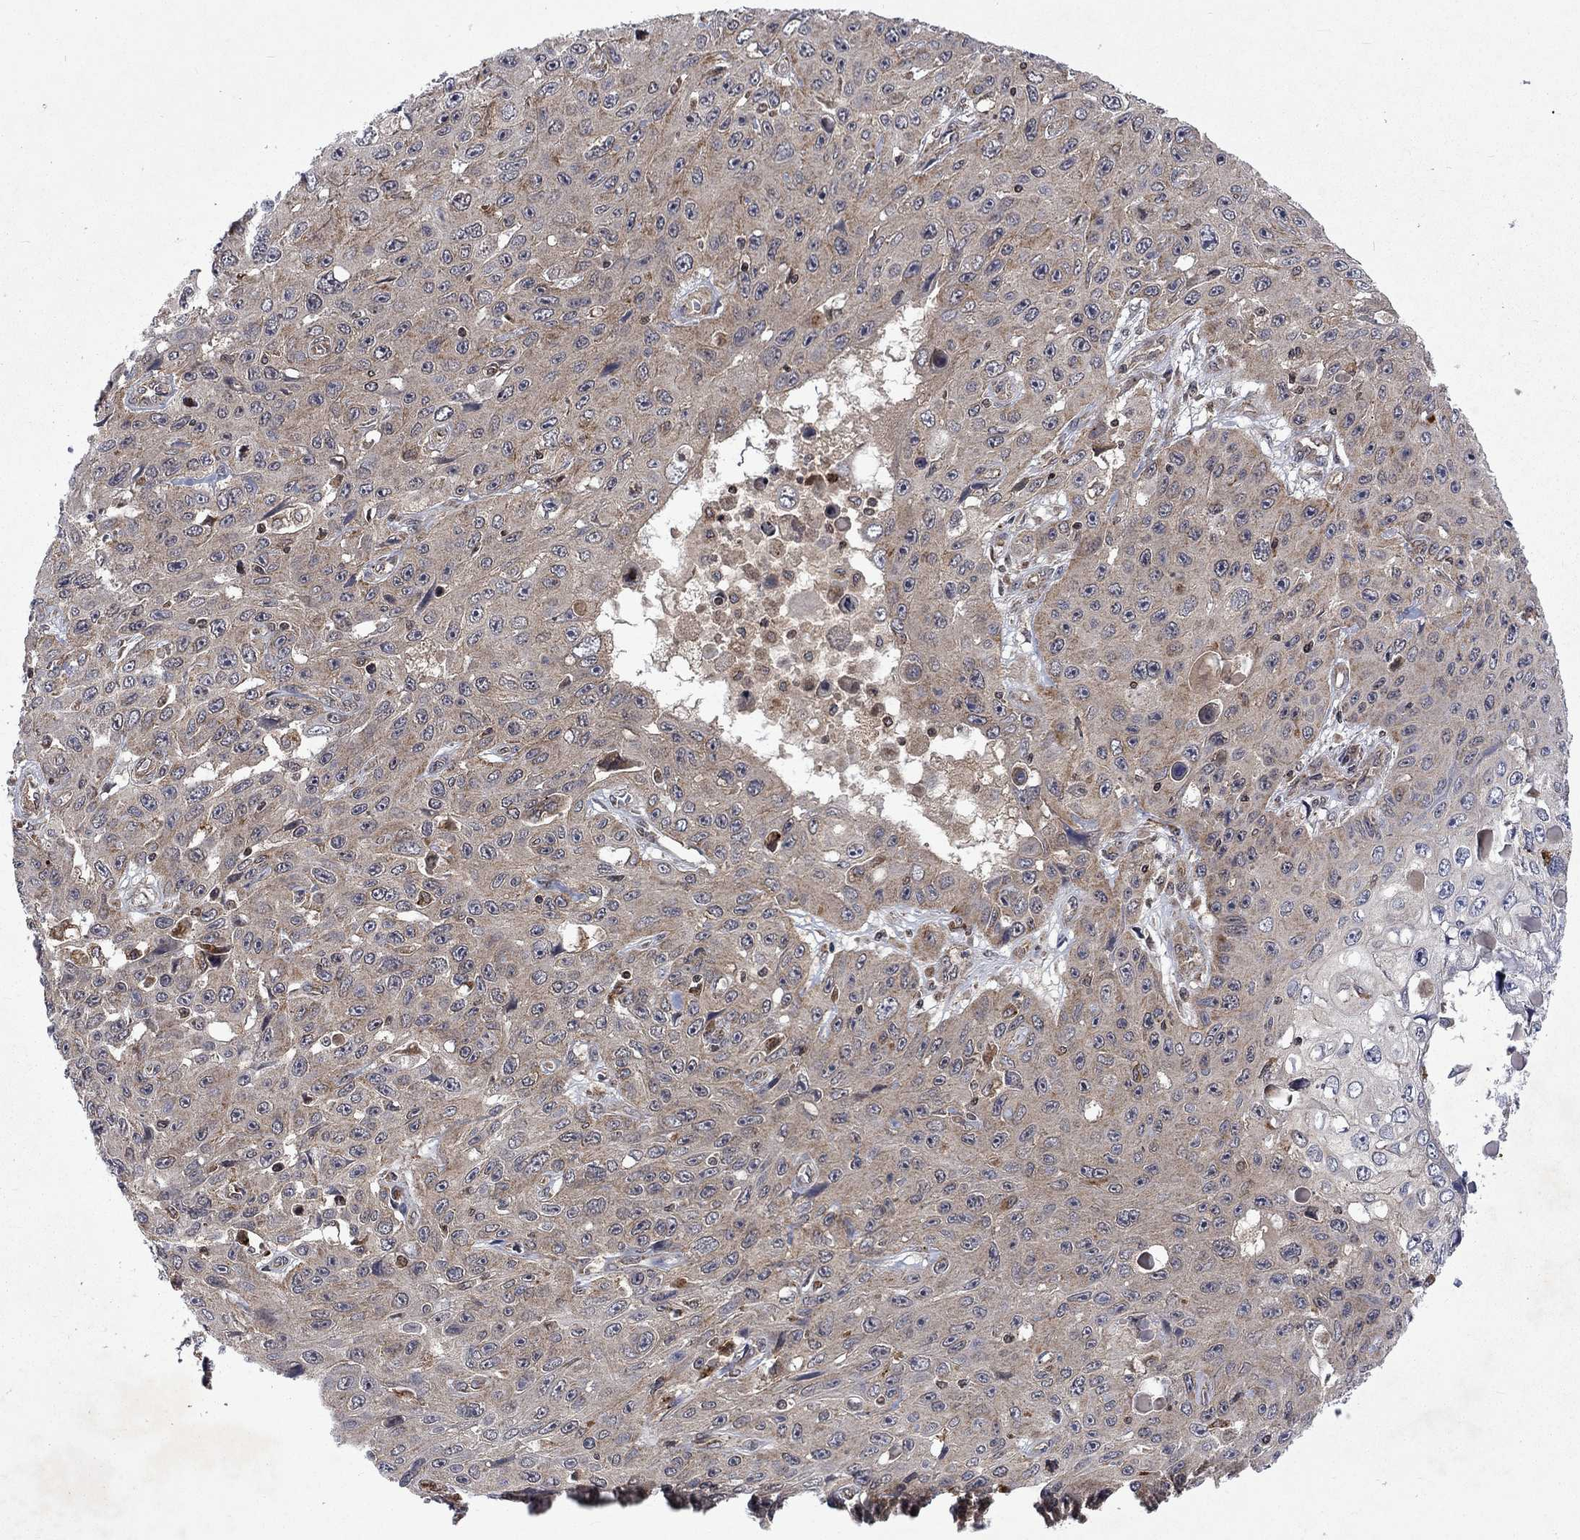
{"staining": {"intensity": "negative", "quantity": "none", "location": "none"}, "tissue": "skin cancer", "cell_type": "Tumor cells", "image_type": "cancer", "snomed": [{"axis": "morphology", "description": "Squamous cell carcinoma, NOS"}, {"axis": "topography", "description": "Skin"}], "caption": "A micrograph of skin squamous cell carcinoma stained for a protein shows no brown staining in tumor cells.", "gene": "TMEM33", "patient": {"sex": "male", "age": 82}}